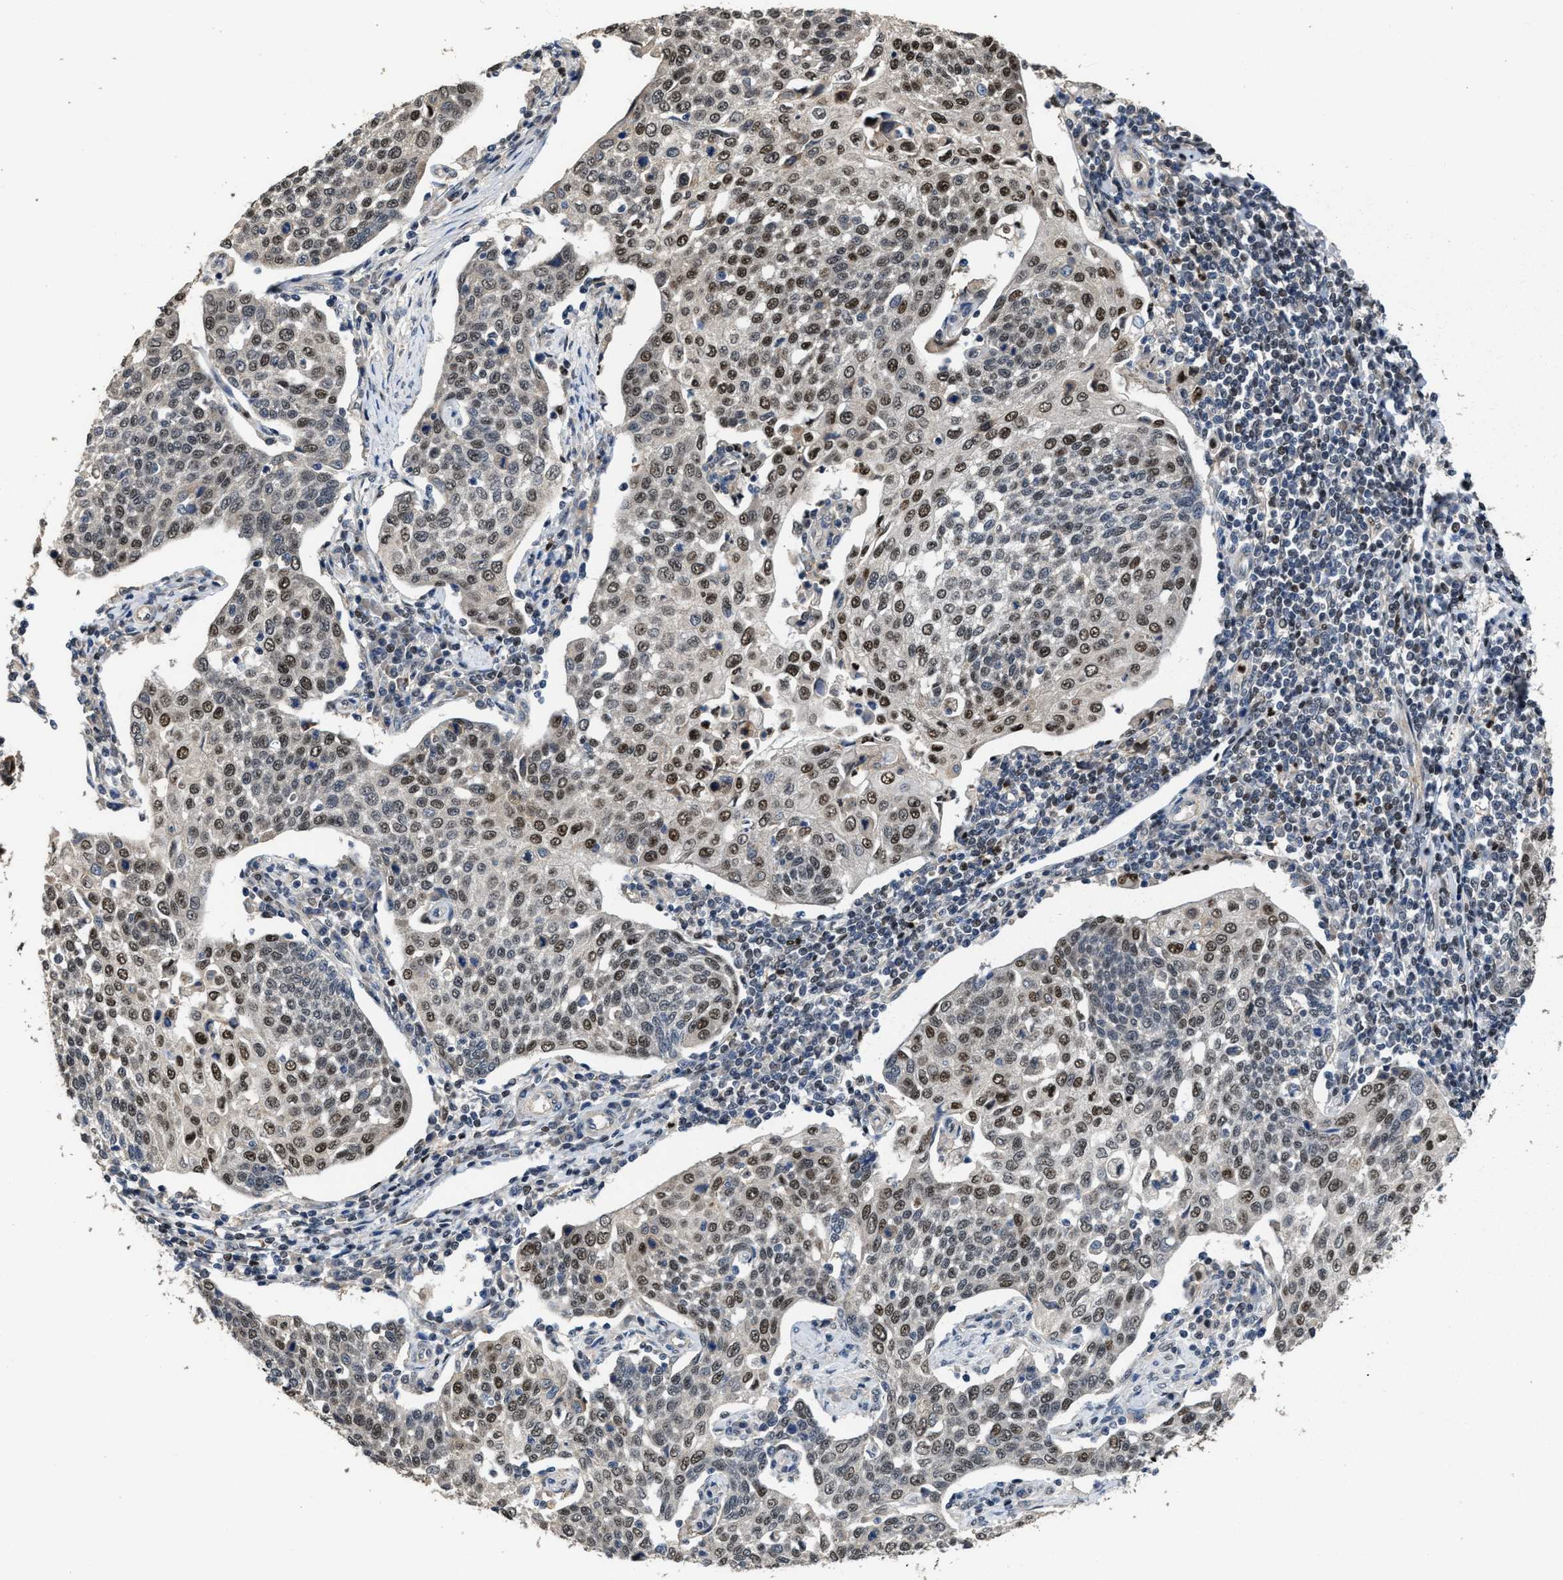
{"staining": {"intensity": "moderate", "quantity": ">75%", "location": "nuclear"}, "tissue": "cervical cancer", "cell_type": "Tumor cells", "image_type": "cancer", "snomed": [{"axis": "morphology", "description": "Squamous cell carcinoma, NOS"}, {"axis": "topography", "description": "Cervix"}], "caption": "Immunohistochemistry staining of cervical cancer (squamous cell carcinoma), which shows medium levels of moderate nuclear expression in approximately >75% of tumor cells indicating moderate nuclear protein positivity. The staining was performed using DAB (brown) for protein detection and nuclei were counterstained in hematoxylin (blue).", "gene": "ZNF20", "patient": {"sex": "female", "age": 34}}